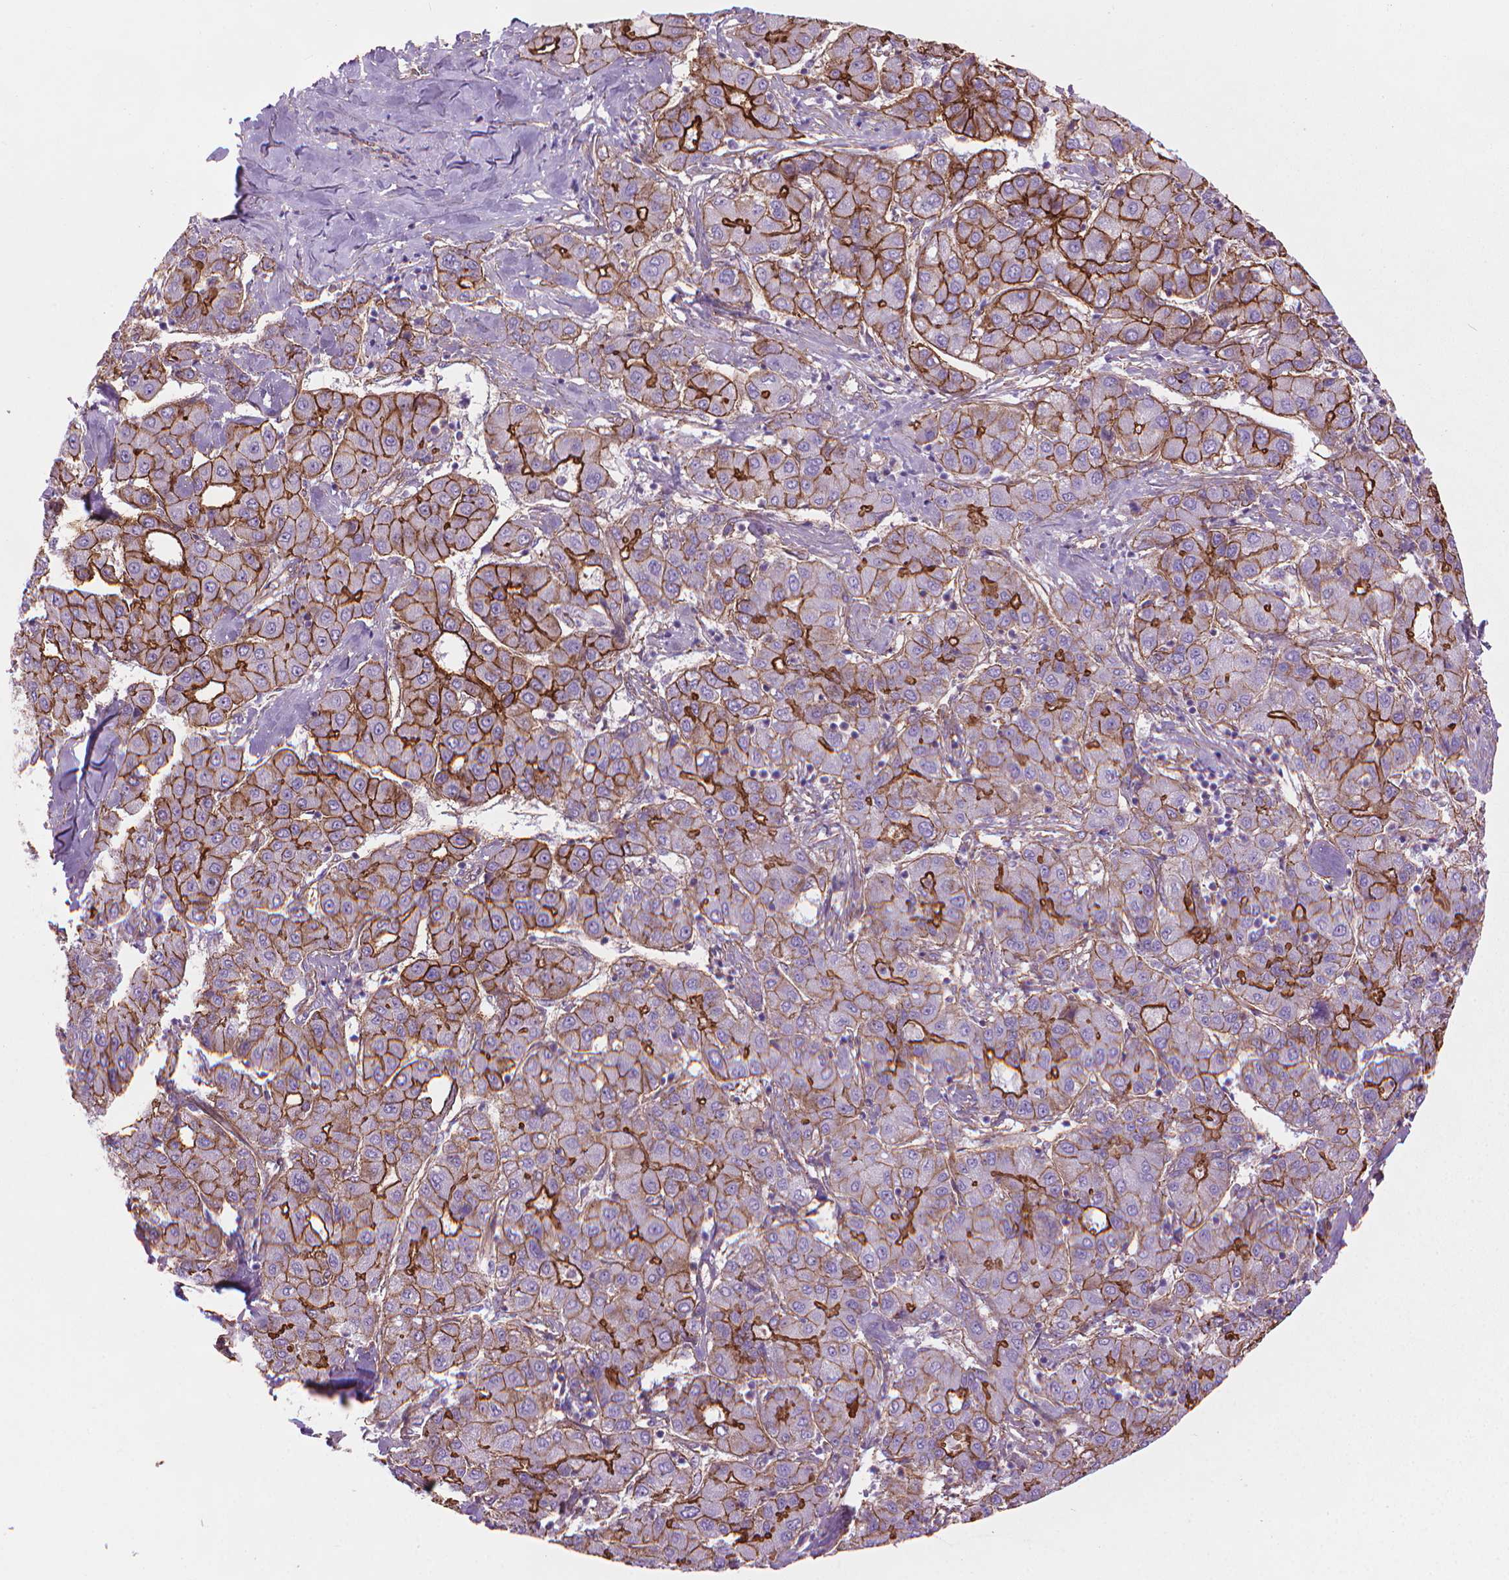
{"staining": {"intensity": "strong", "quantity": "25%-75%", "location": "cytoplasmic/membranous"}, "tissue": "liver cancer", "cell_type": "Tumor cells", "image_type": "cancer", "snomed": [{"axis": "morphology", "description": "Carcinoma, Hepatocellular, NOS"}, {"axis": "topography", "description": "Liver"}], "caption": "Human liver cancer stained with a protein marker demonstrates strong staining in tumor cells.", "gene": "TENT5A", "patient": {"sex": "male", "age": 65}}